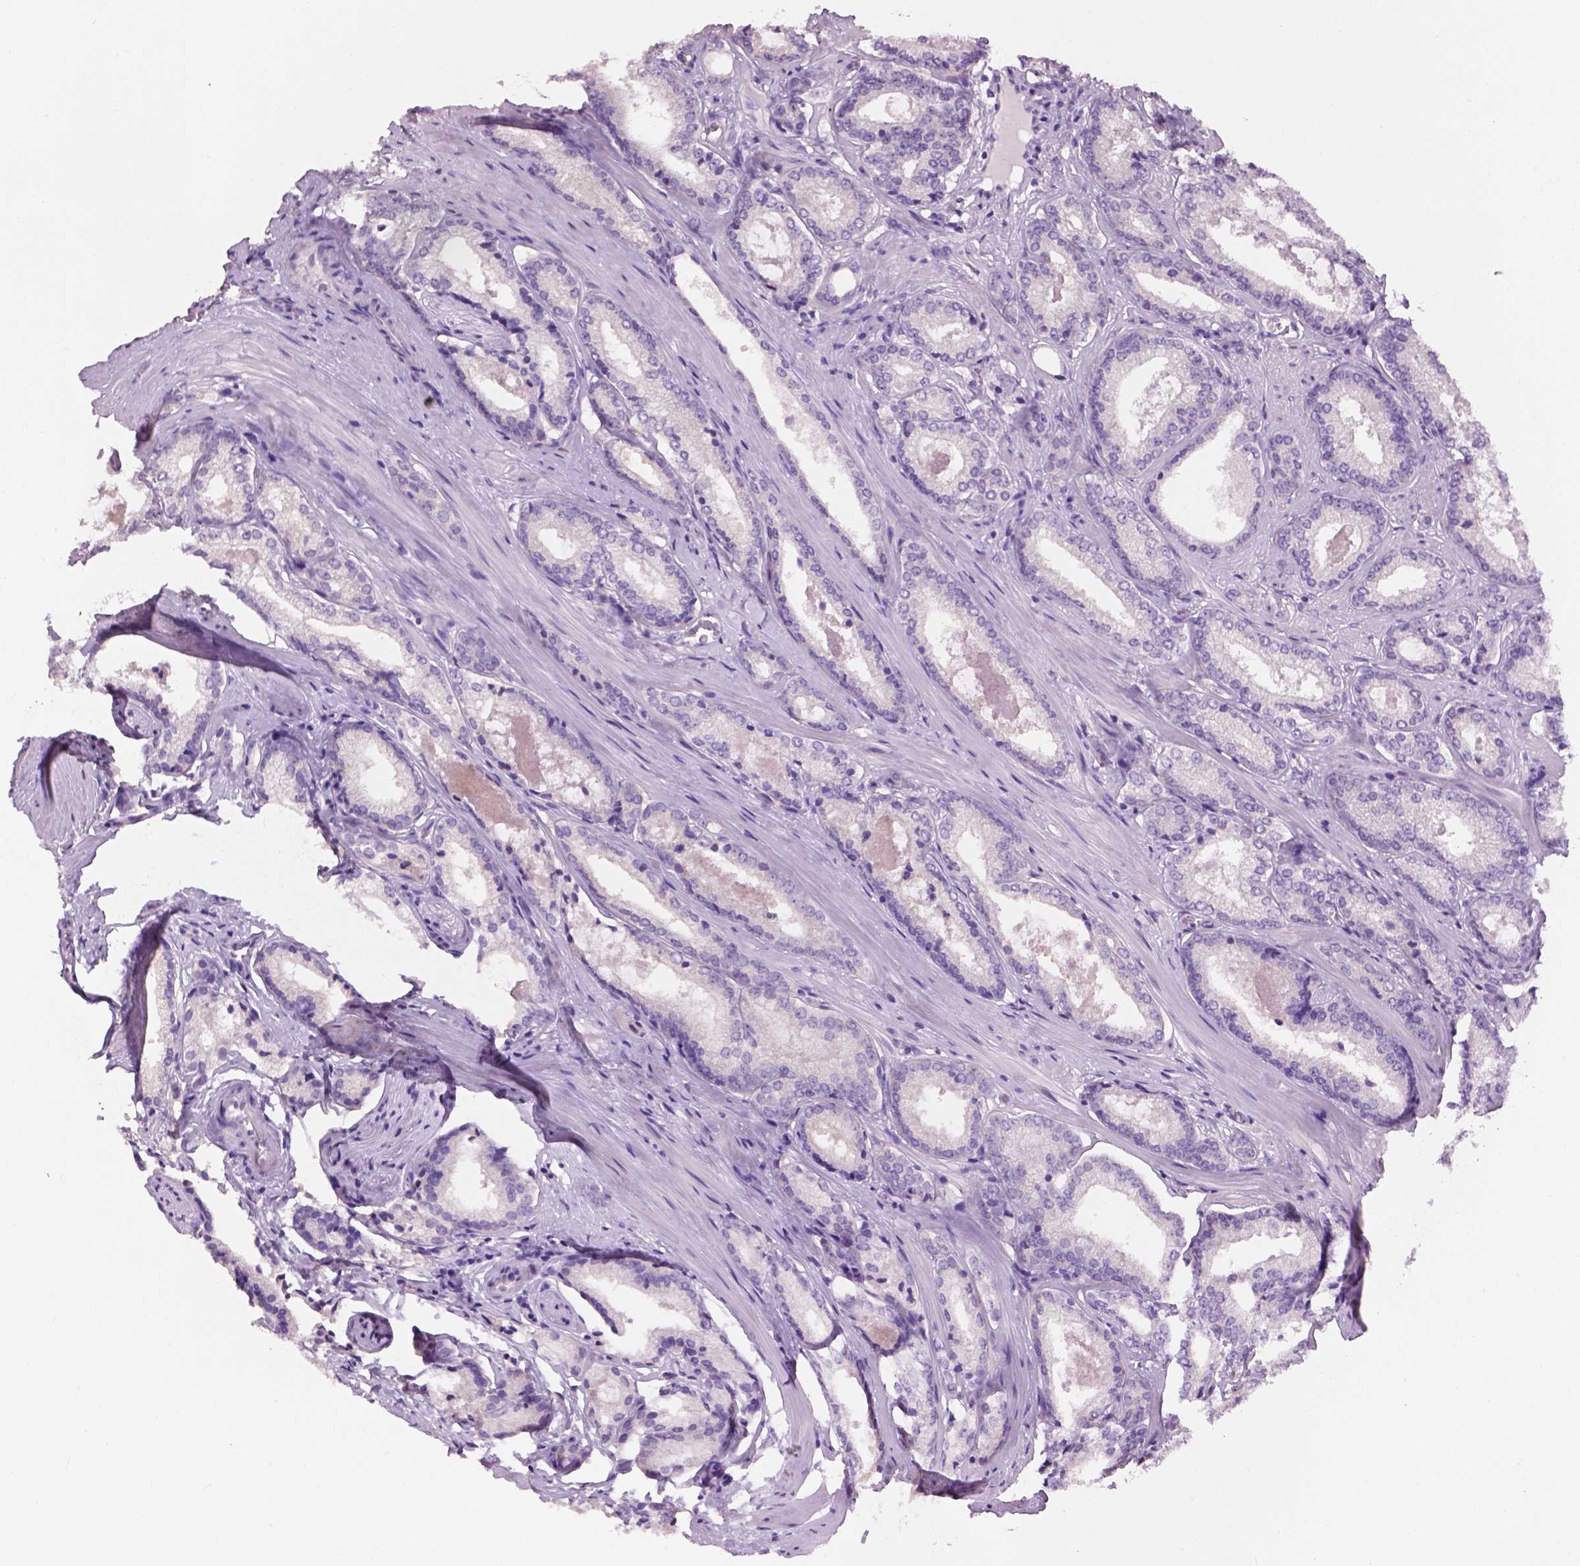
{"staining": {"intensity": "negative", "quantity": "none", "location": "none"}, "tissue": "prostate cancer", "cell_type": "Tumor cells", "image_type": "cancer", "snomed": [{"axis": "morphology", "description": "Adenocarcinoma, Low grade"}, {"axis": "topography", "description": "Prostate"}], "caption": "An immunohistochemistry image of prostate low-grade adenocarcinoma is shown. There is no staining in tumor cells of prostate low-grade adenocarcinoma.", "gene": "CRYBA4", "patient": {"sex": "male", "age": 56}}